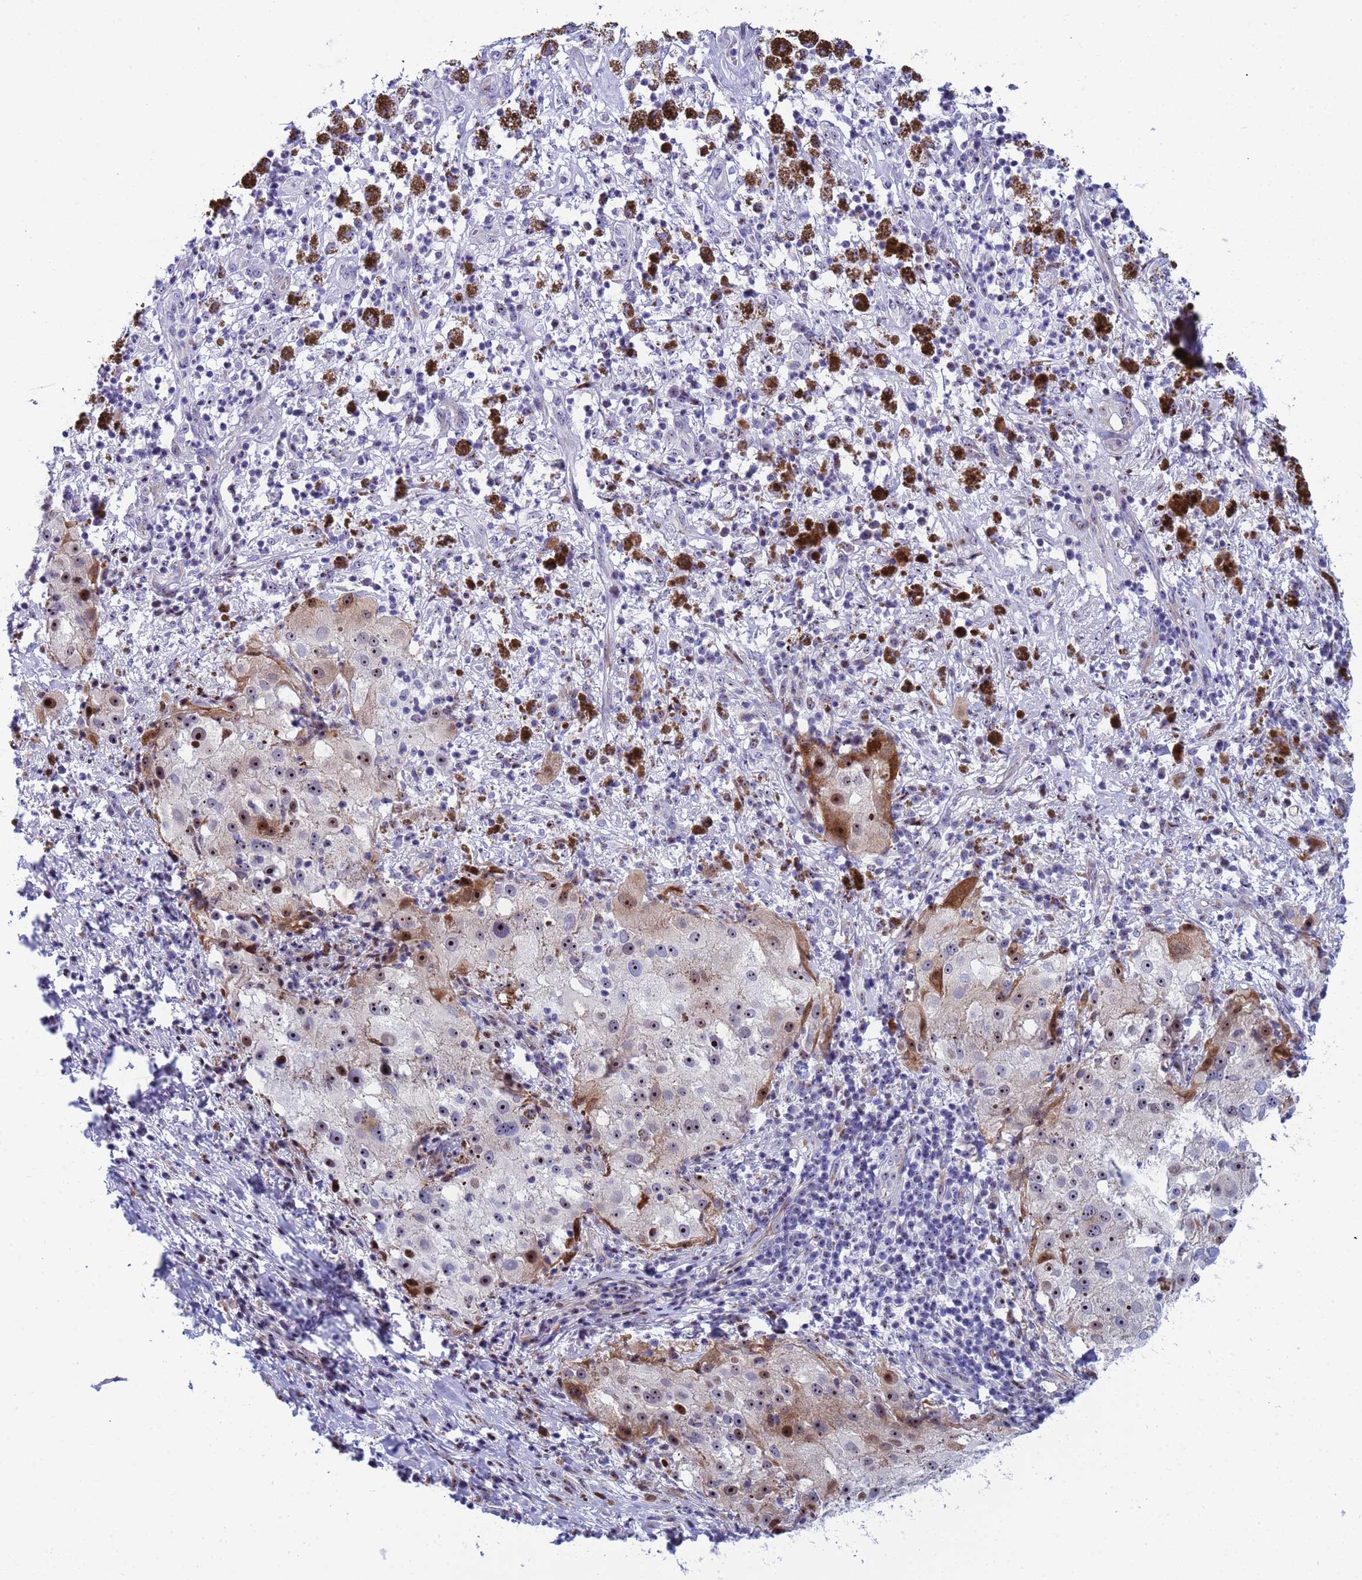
{"staining": {"intensity": "moderate", "quantity": "<25%", "location": "nuclear"}, "tissue": "melanoma", "cell_type": "Tumor cells", "image_type": "cancer", "snomed": [{"axis": "morphology", "description": "Necrosis, NOS"}, {"axis": "morphology", "description": "Malignant melanoma, NOS"}, {"axis": "topography", "description": "Skin"}], "caption": "DAB (3,3'-diaminobenzidine) immunohistochemical staining of malignant melanoma reveals moderate nuclear protein staining in approximately <25% of tumor cells. (IHC, brightfield microscopy, high magnification).", "gene": "POP5", "patient": {"sex": "female", "age": 87}}